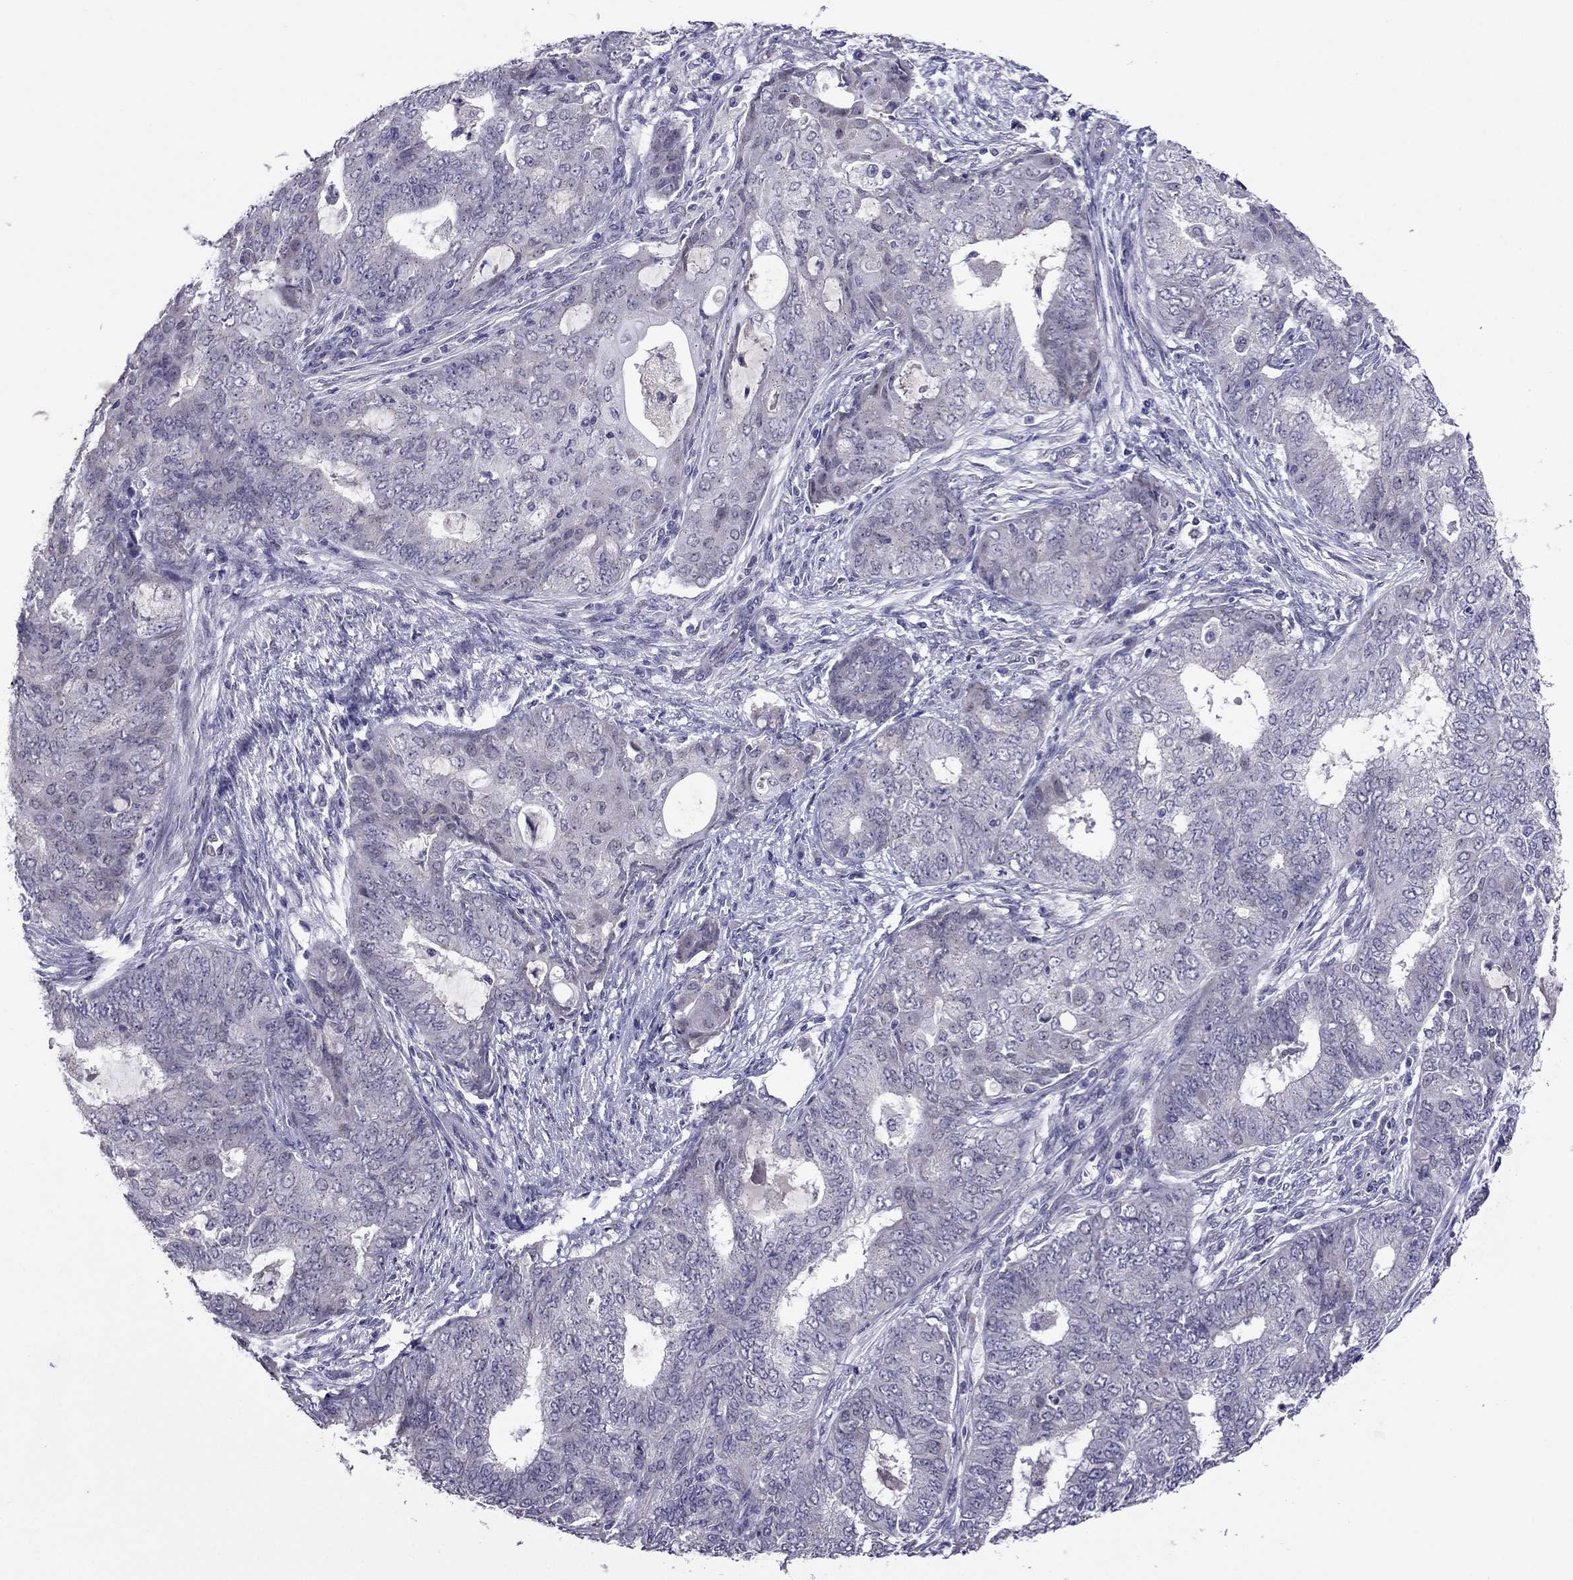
{"staining": {"intensity": "negative", "quantity": "none", "location": "none"}, "tissue": "endometrial cancer", "cell_type": "Tumor cells", "image_type": "cancer", "snomed": [{"axis": "morphology", "description": "Adenocarcinoma, NOS"}, {"axis": "topography", "description": "Endometrium"}], "caption": "IHC of human adenocarcinoma (endometrial) demonstrates no expression in tumor cells. (Immunohistochemistry (ihc), brightfield microscopy, high magnification).", "gene": "MYBPH", "patient": {"sex": "female", "age": 62}}